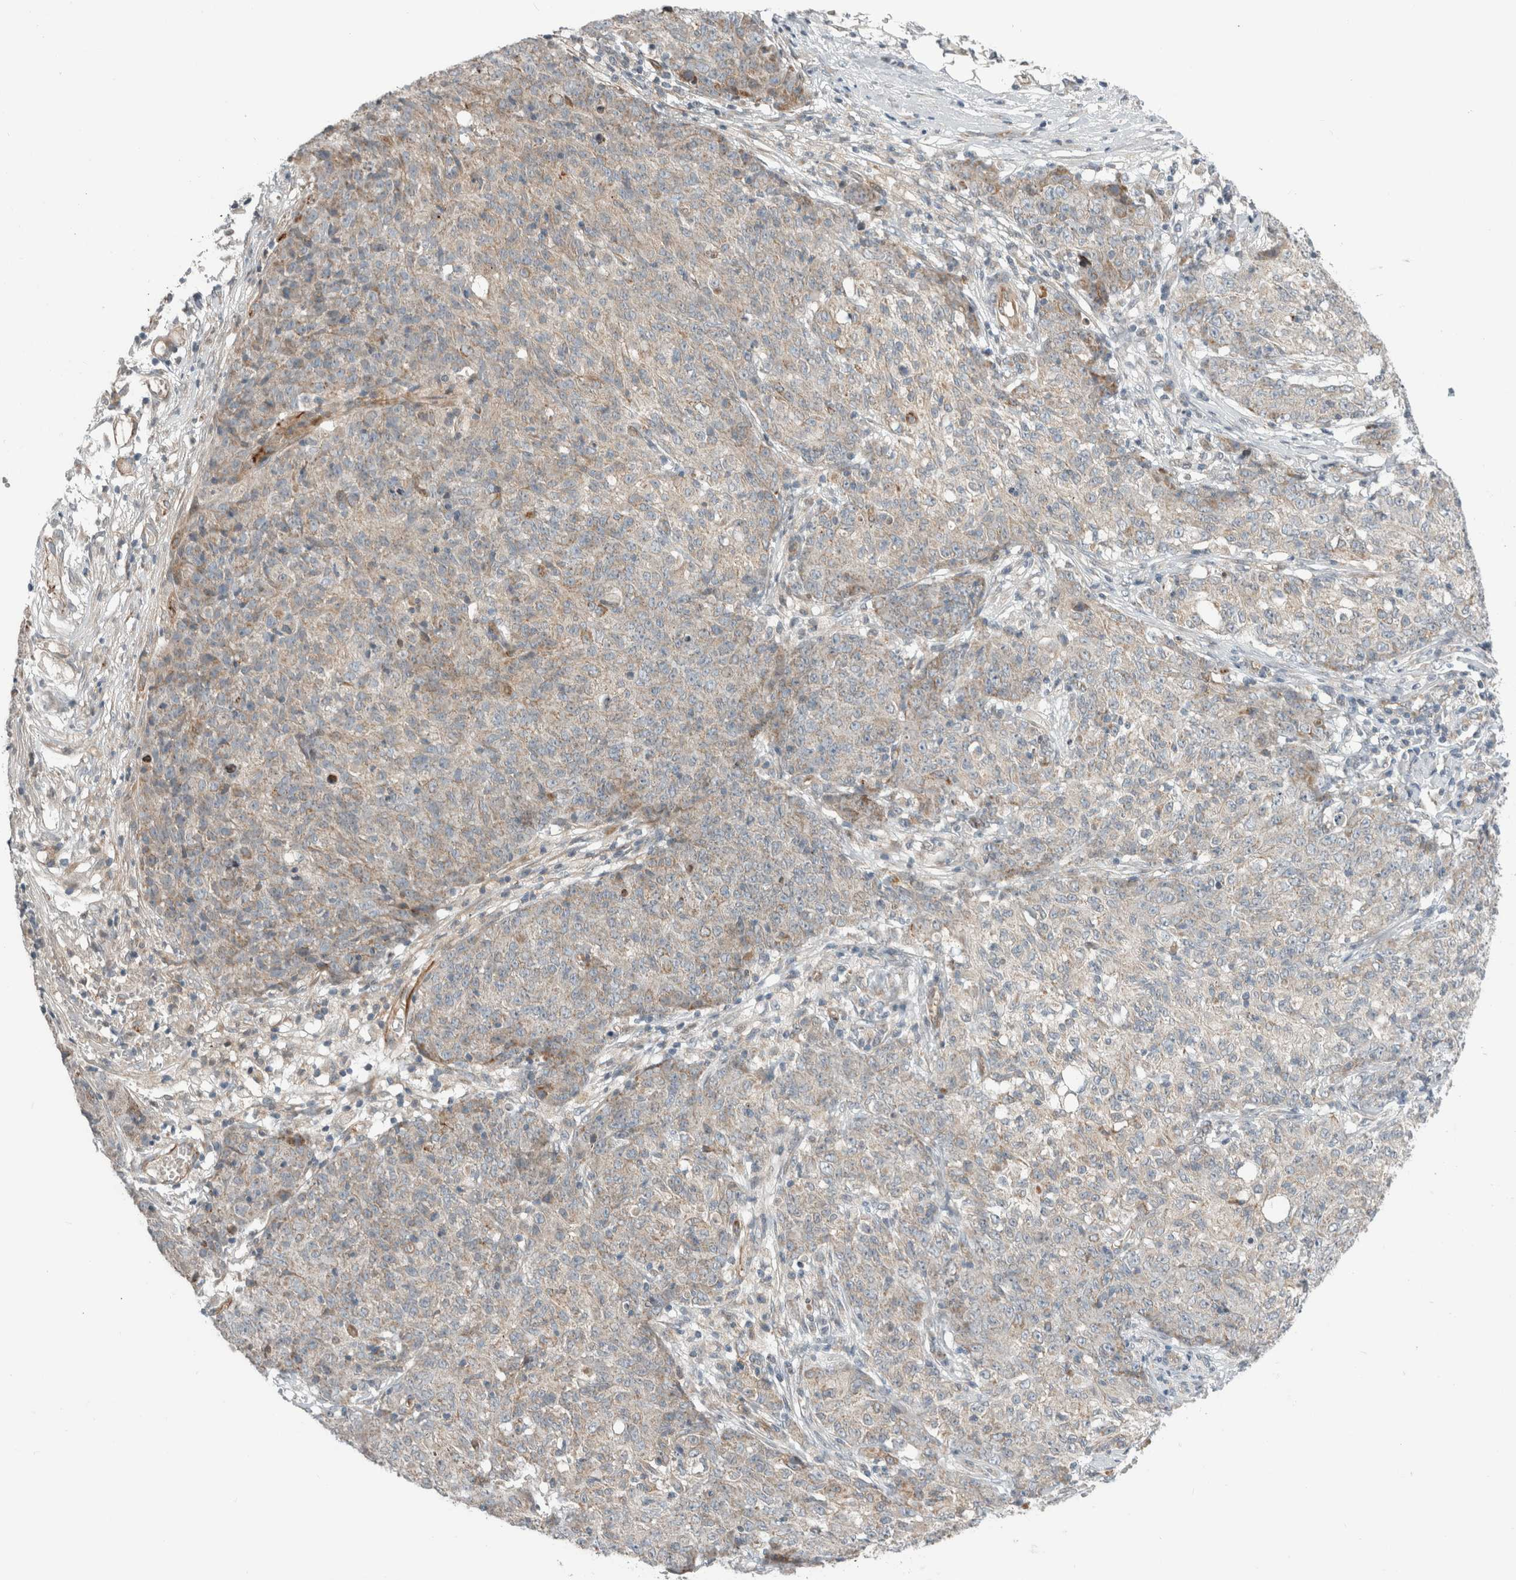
{"staining": {"intensity": "negative", "quantity": "none", "location": "none"}, "tissue": "ovarian cancer", "cell_type": "Tumor cells", "image_type": "cancer", "snomed": [{"axis": "morphology", "description": "Carcinoma, endometroid"}, {"axis": "topography", "description": "Ovary"}], "caption": "IHC of human endometroid carcinoma (ovarian) demonstrates no expression in tumor cells.", "gene": "KPNA5", "patient": {"sex": "female", "age": 42}}